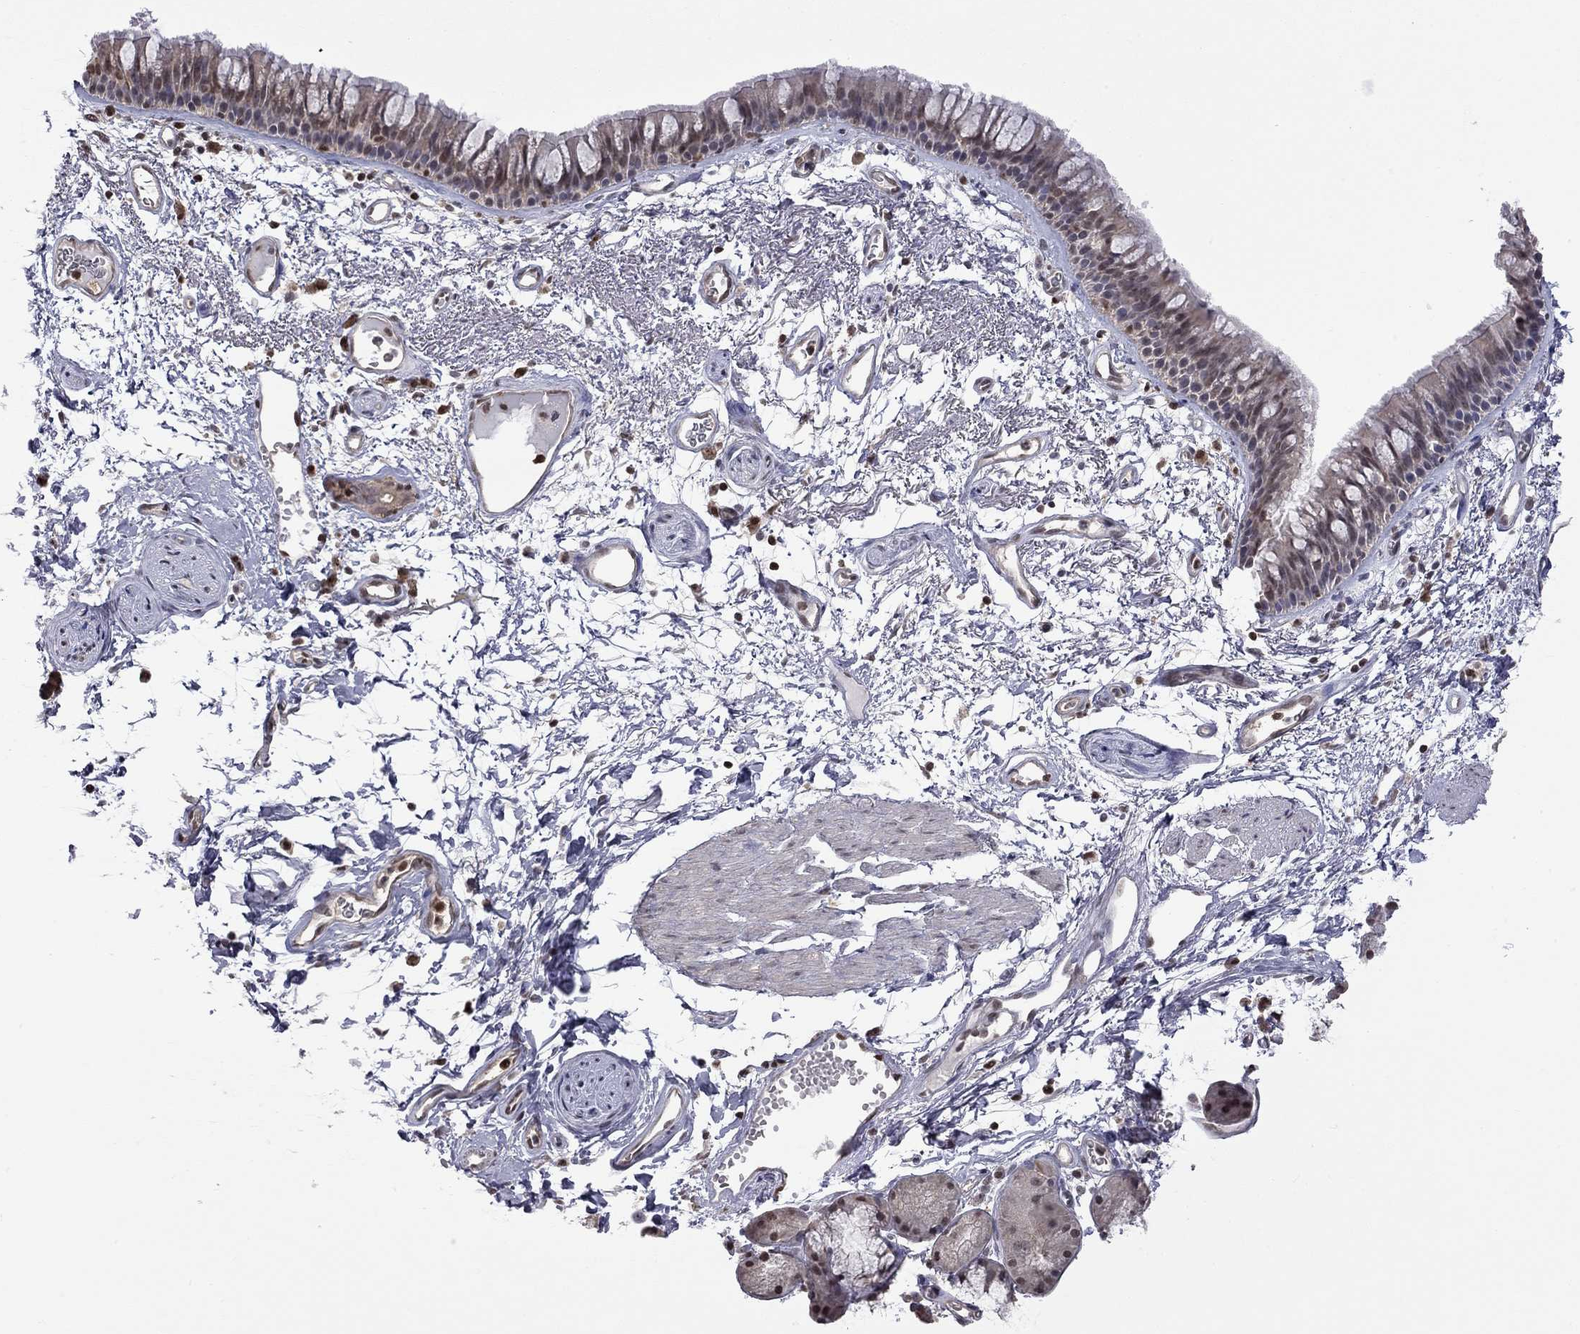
{"staining": {"intensity": "moderate", "quantity": "<25%", "location": "nuclear"}, "tissue": "bronchus", "cell_type": "Respiratory epithelial cells", "image_type": "normal", "snomed": [{"axis": "morphology", "description": "Normal tissue, NOS"}, {"axis": "topography", "description": "Cartilage tissue"}, {"axis": "topography", "description": "Bronchus"}], "caption": "The image exhibits immunohistochemical staining of unremarkable bronchus. There is moderate nuclear expression is appreciated in approximately <25% of respiratory epithelial cells.", "gene": "RFWD3", "patient": {"sex": "male", "age": 66}}